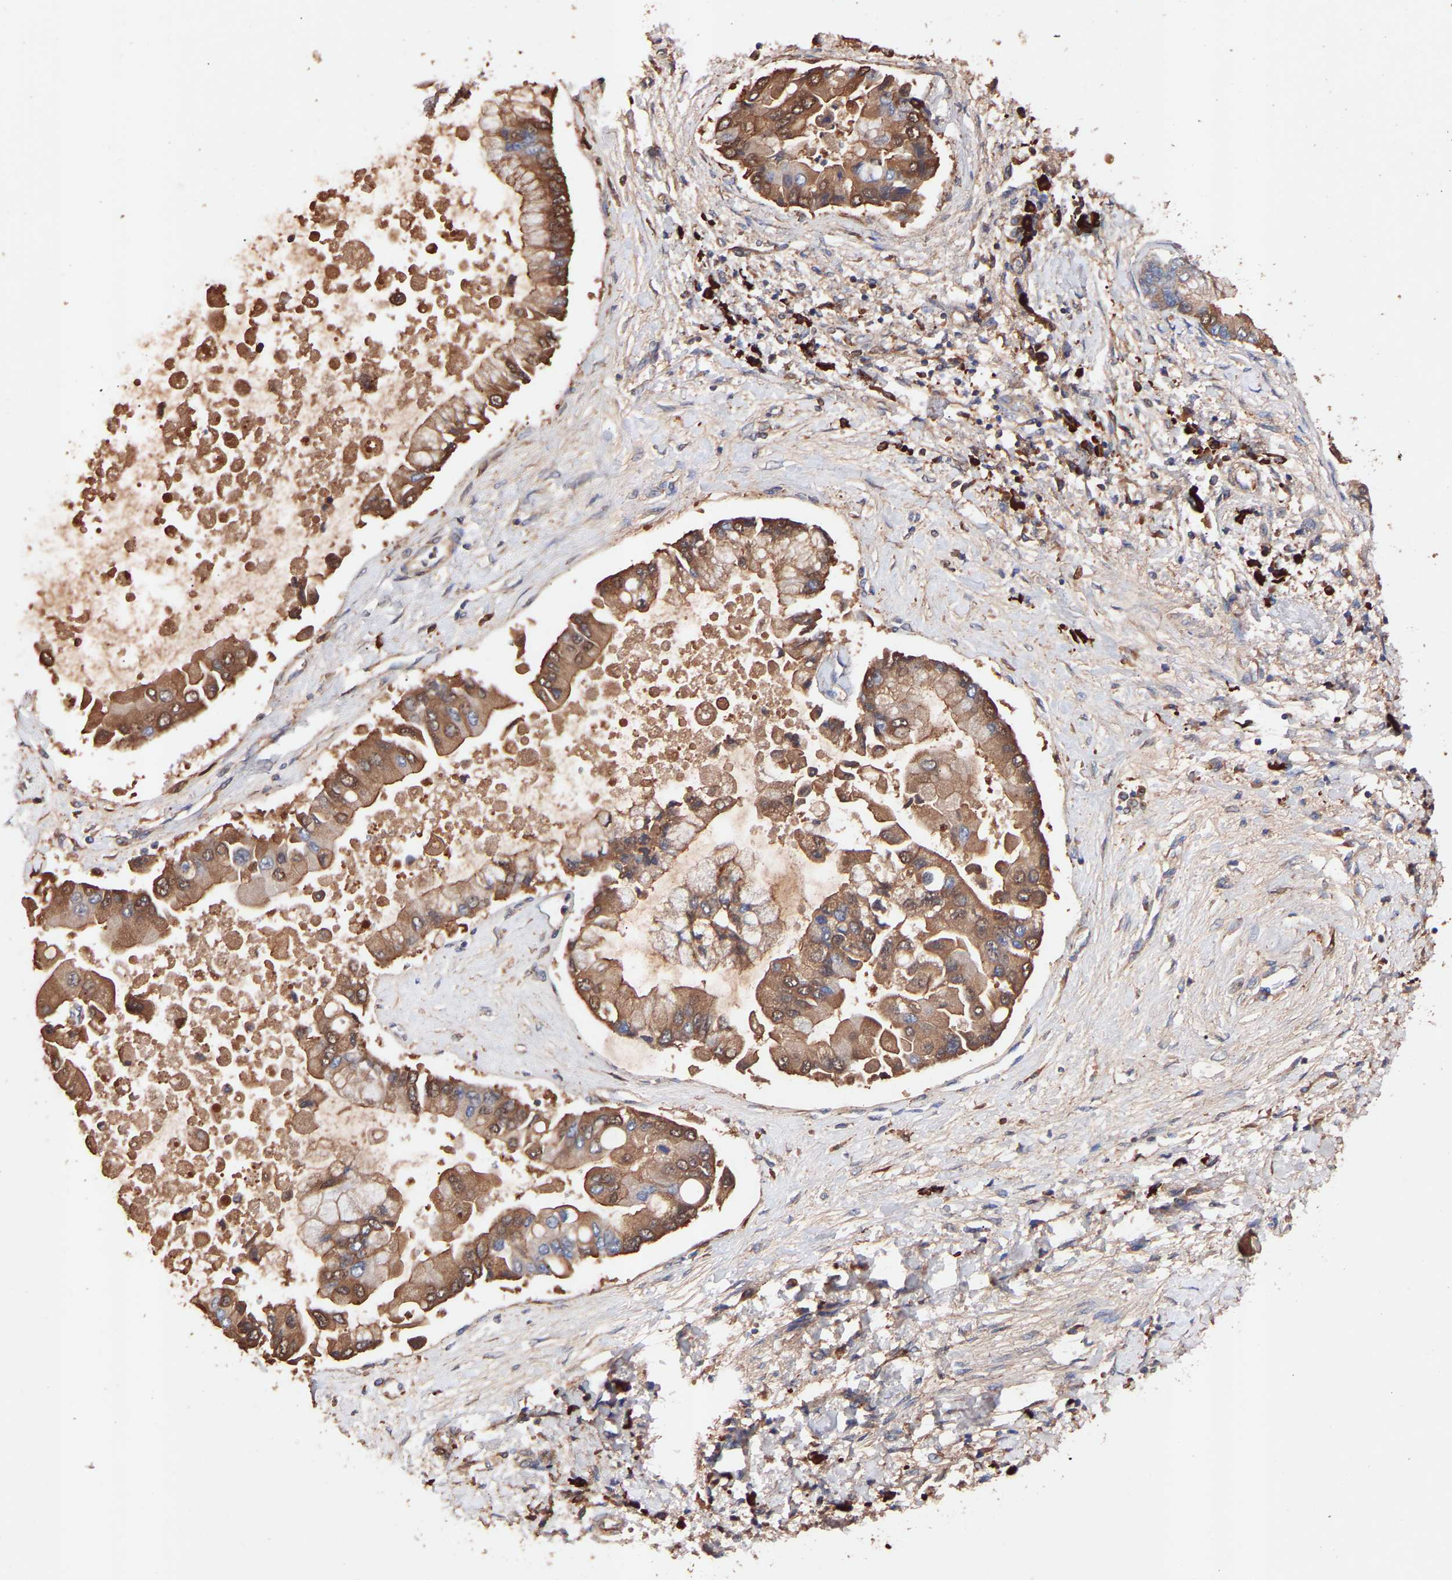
{"staining": {"intensity": "moderate", "quantity": ">75%", "location": "cytoplasmic/membranous"}, "tissue": "liver cancer", "cell_type": "Tumor cells", "image_type": "cancer", "snomed": [{"axis": "morphology", "description": "Cholangiocarcinoma"}, {"axis": "topography", "description": "Liver"}], "caption": "Immunohistochemistry (IHC) photomicrograph of liver cancer stained for a protein (brown), which displays medium levels of moderate cytoplasmic/membranous staining in about >75% of tumor cells.", "gene": "TMEM268", "patient": {"sex": "male", "age": 50}}